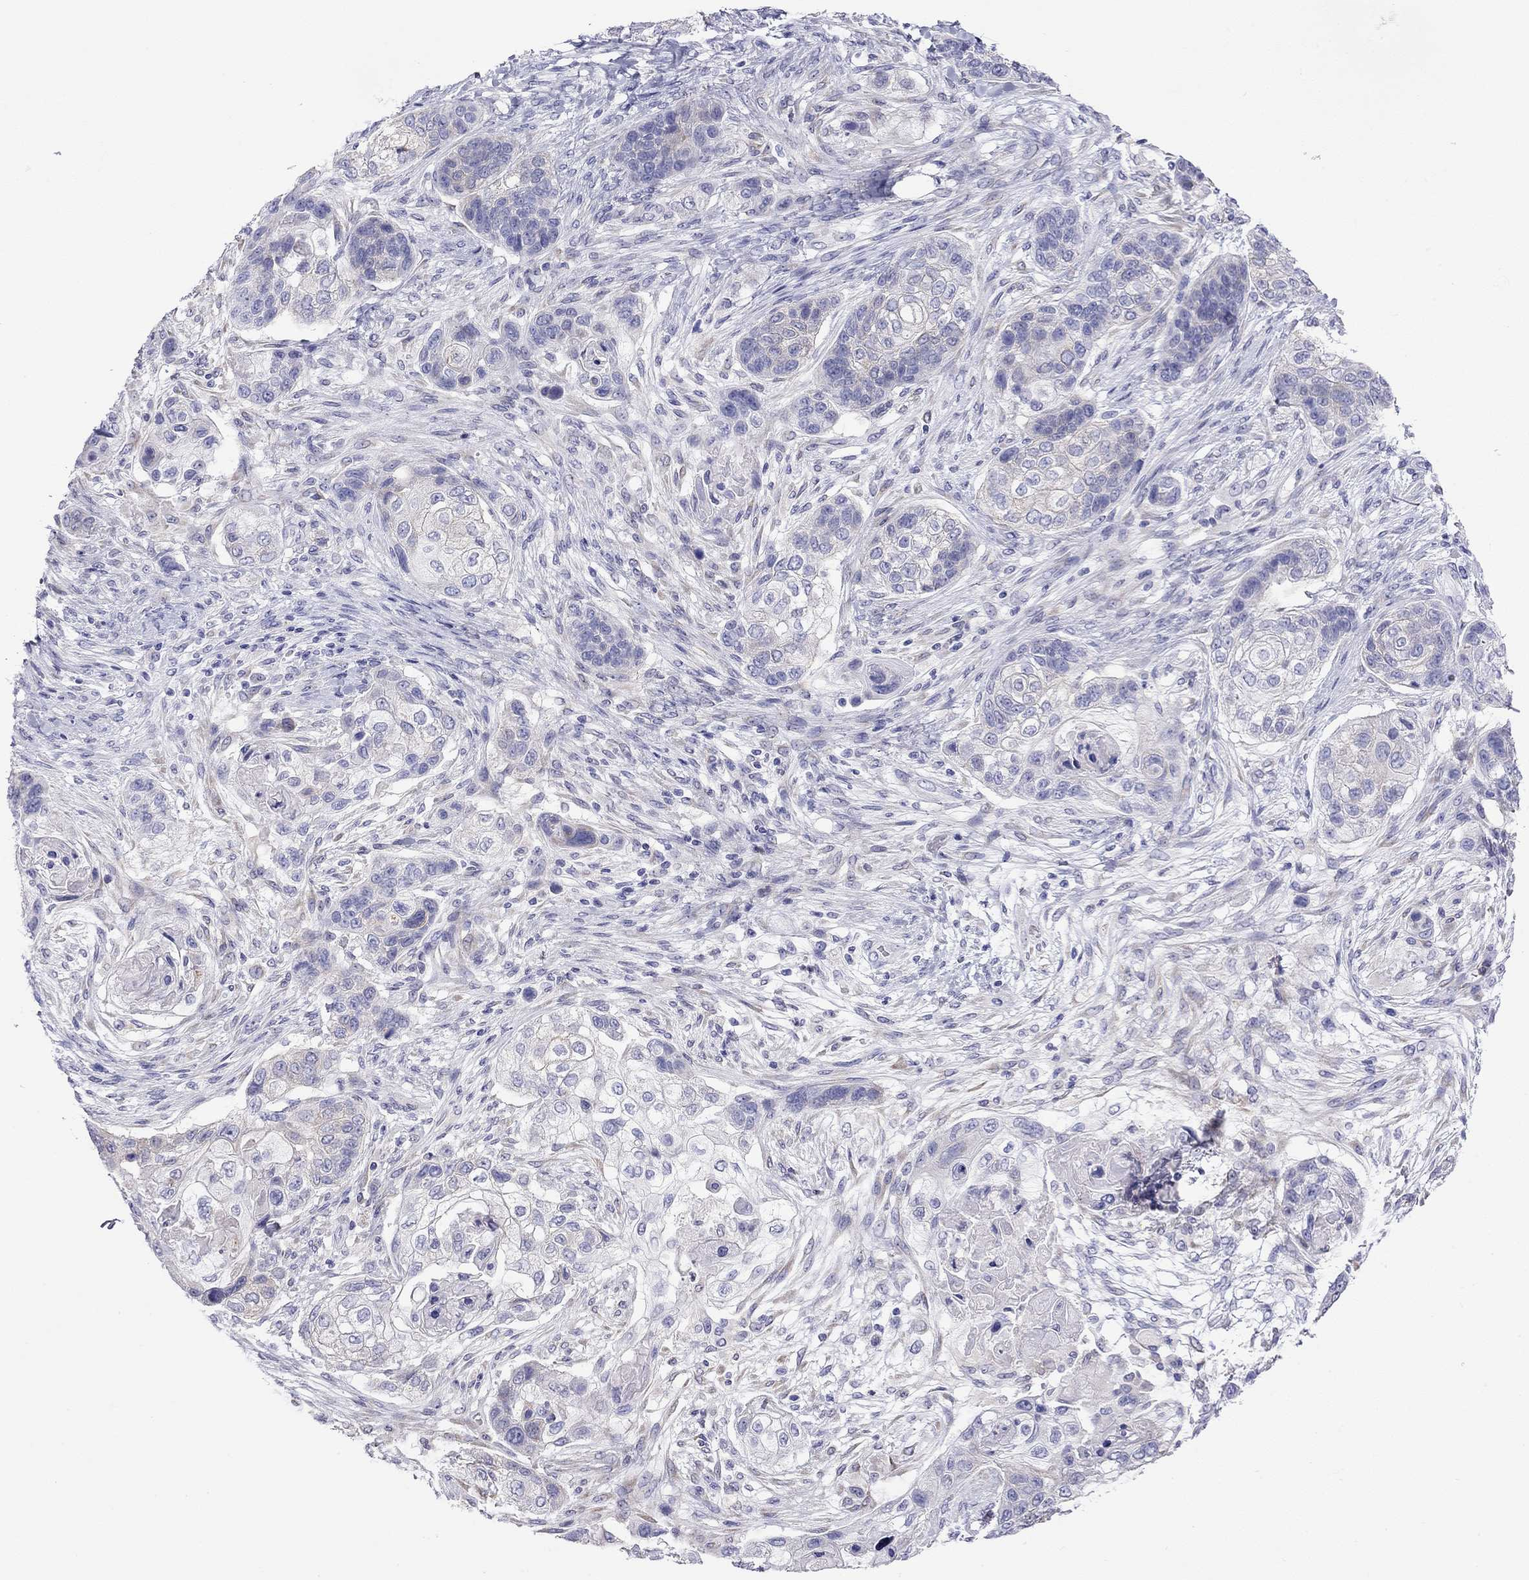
{"staining": {"intensity": "negative", "quantity": "none", "location": "none"}, "tissue": "lung cancer", "cell_type": "Tumor cells", "image_type": "cancer", "snomed": [{"axis": "morphology", "description": "Squamous cell carcinoma, NOS"}, {"axis": "topography", "description": "Lung"}], "caption": "Image shows no protein expression in tumor cells of lung cancer (squamous cell carcinoma) tissue.", "gene": "SLC46A2", "patient": {"sex": "male", "age": 69}}